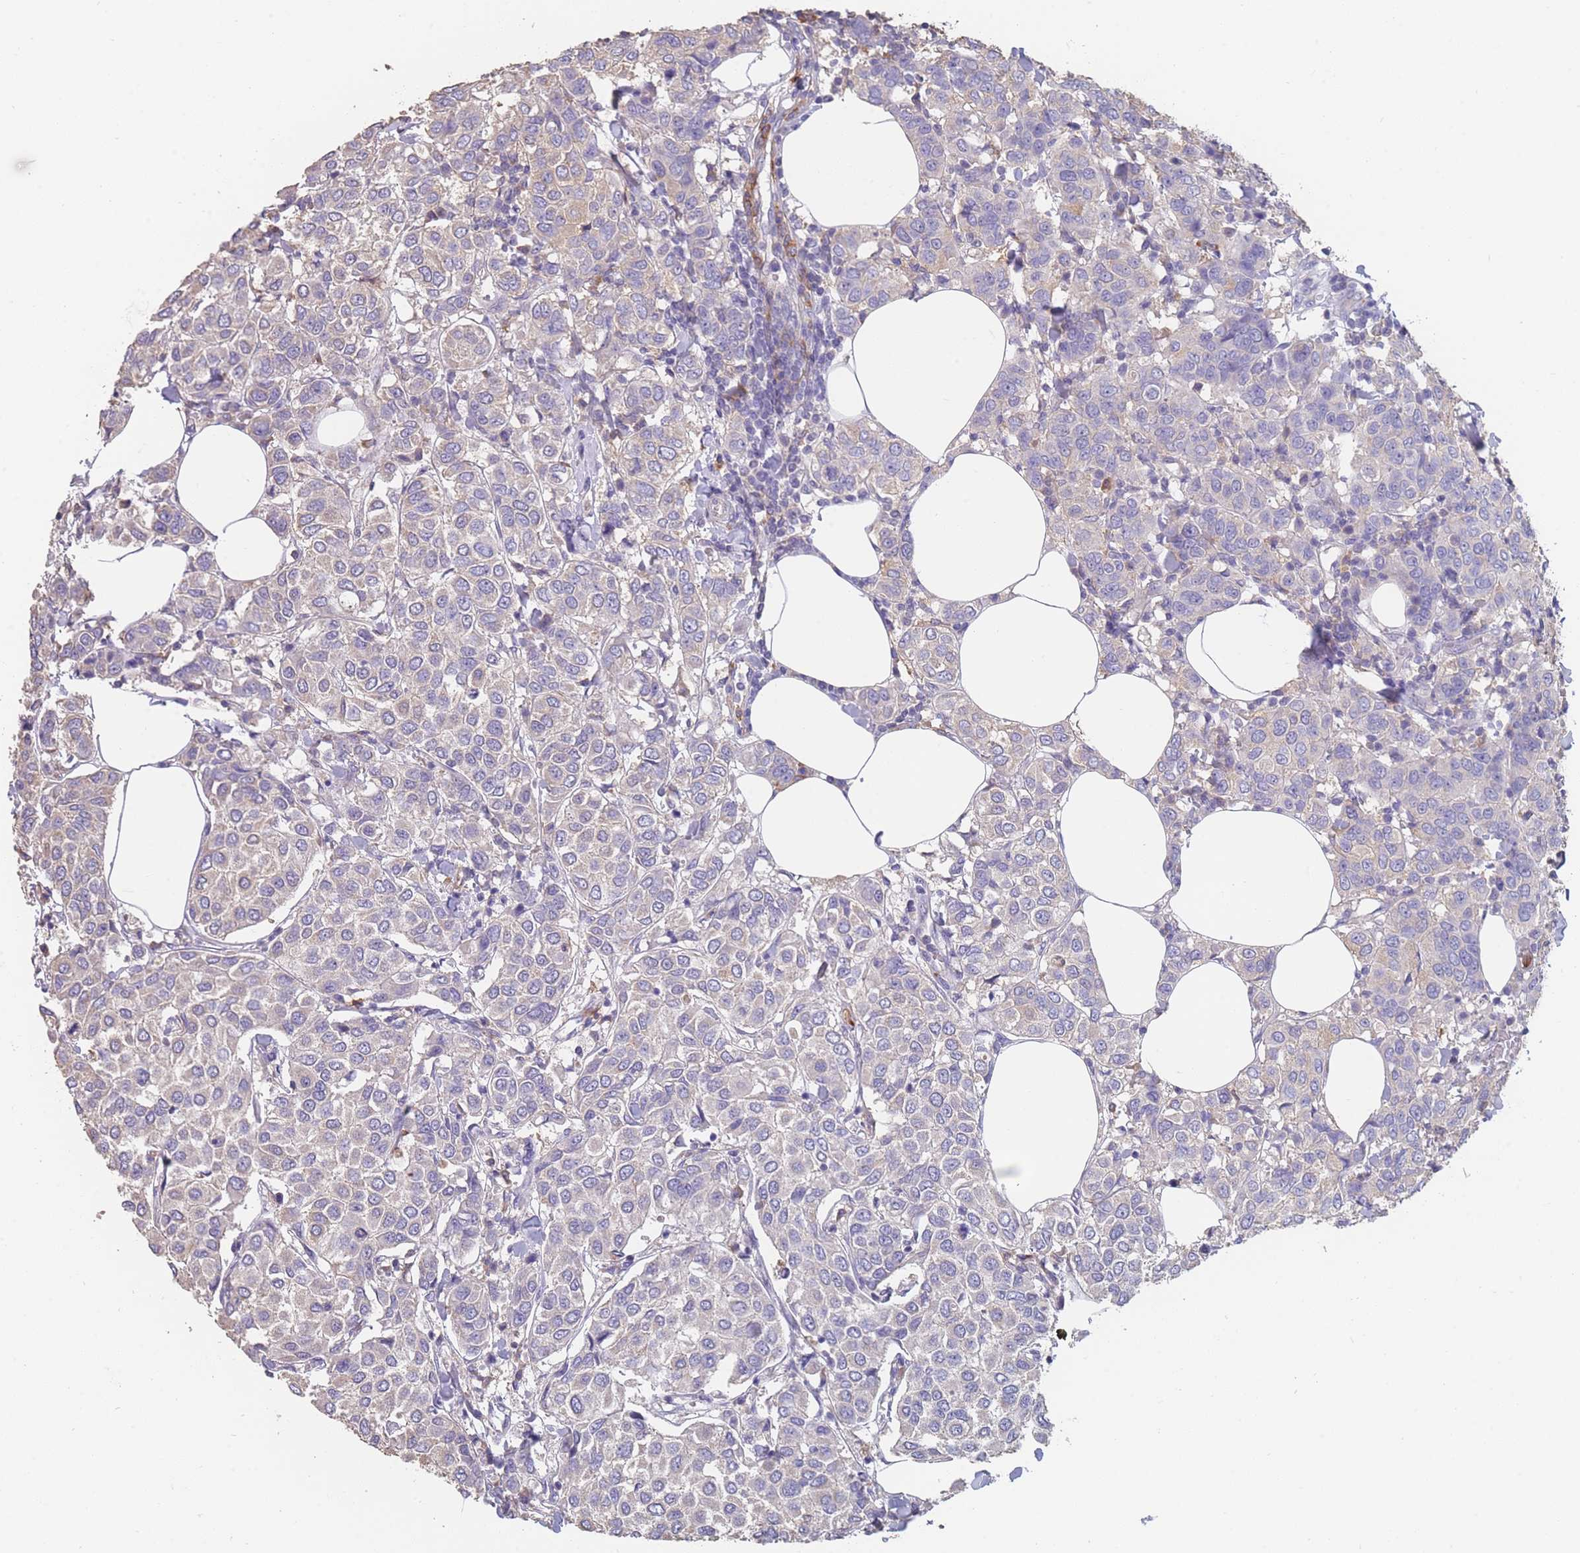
{"staining": {"intensity": "negative", "quantity": "none", "location": "none"}, "tissue": "breast cancer", "cell_type": "Tumor cells", "image_type": "cancer", "snomed": [{"axis": "morphology", "description": "Duct carcinoma"}, {"axis": "topography", "description": "Breast"}], "caption": "Tumor cells are negative for protein expression in human breast invasive ductal carcinoma. (Immunohistochemistry (ihc), brightfield microscopy, high magnification).", "gene": "CLEC12A", "patient": {"sex": "female", "age": 55}}